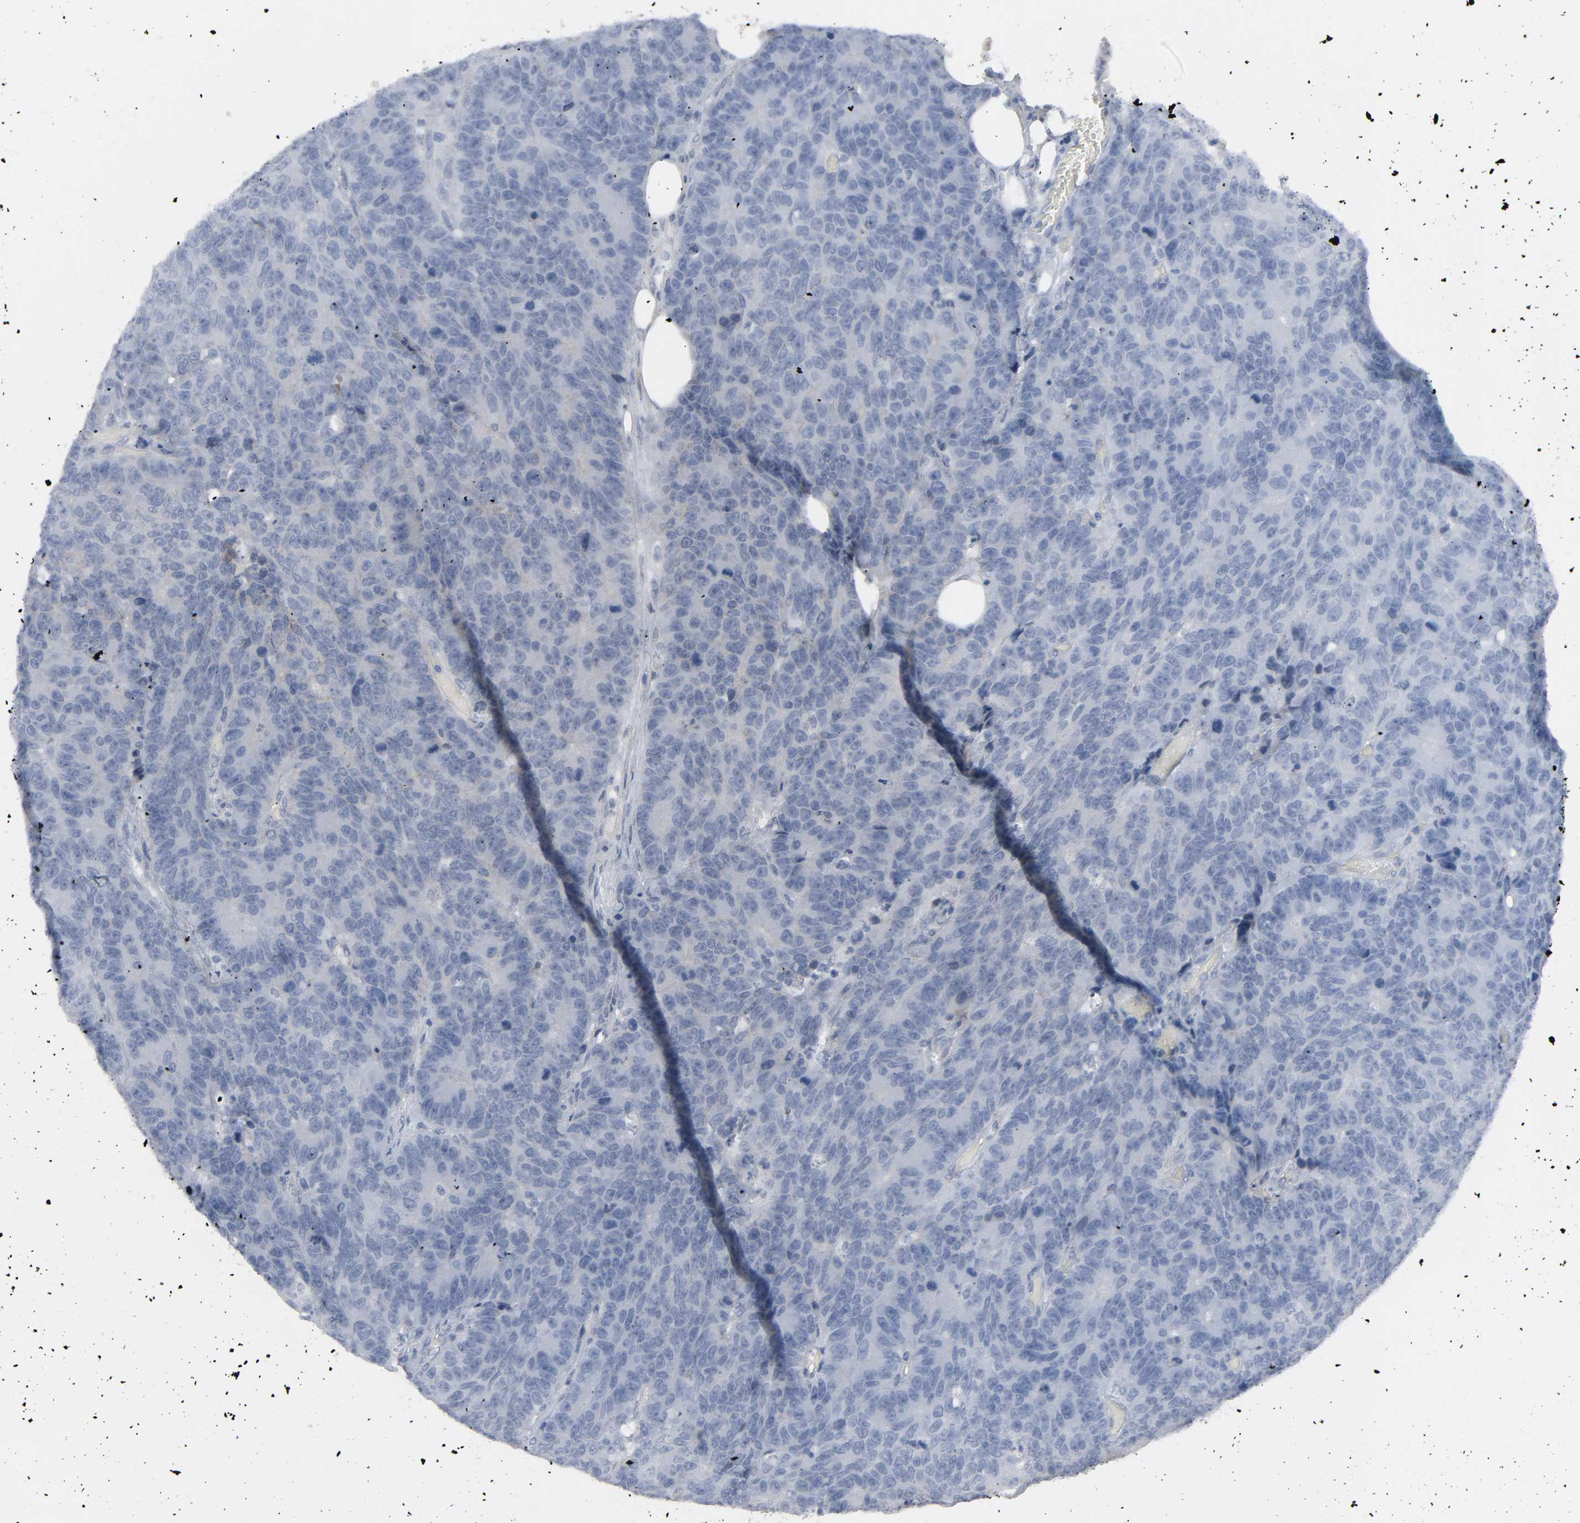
{"staining": {"intensity": "negative", "quantity": "none", "location": "none"}, "tissue": "colorectal cancer", "cell_type": "Tumor cells", "image_type": "cancer", "snomed": [{"axis": "morphology", "description": "Adenocarcinoma, NOS"}, {"axis": "topography", "description": "Colon"}], "caption": "Tumor cells show no significant expression in colorectal cancer. The staining is performed using DAB brown chromogen with nuclei counter-stained in using hematoxylin.", "gene": "ZNF222", "patient": {"sex": "female", "age": 86}}